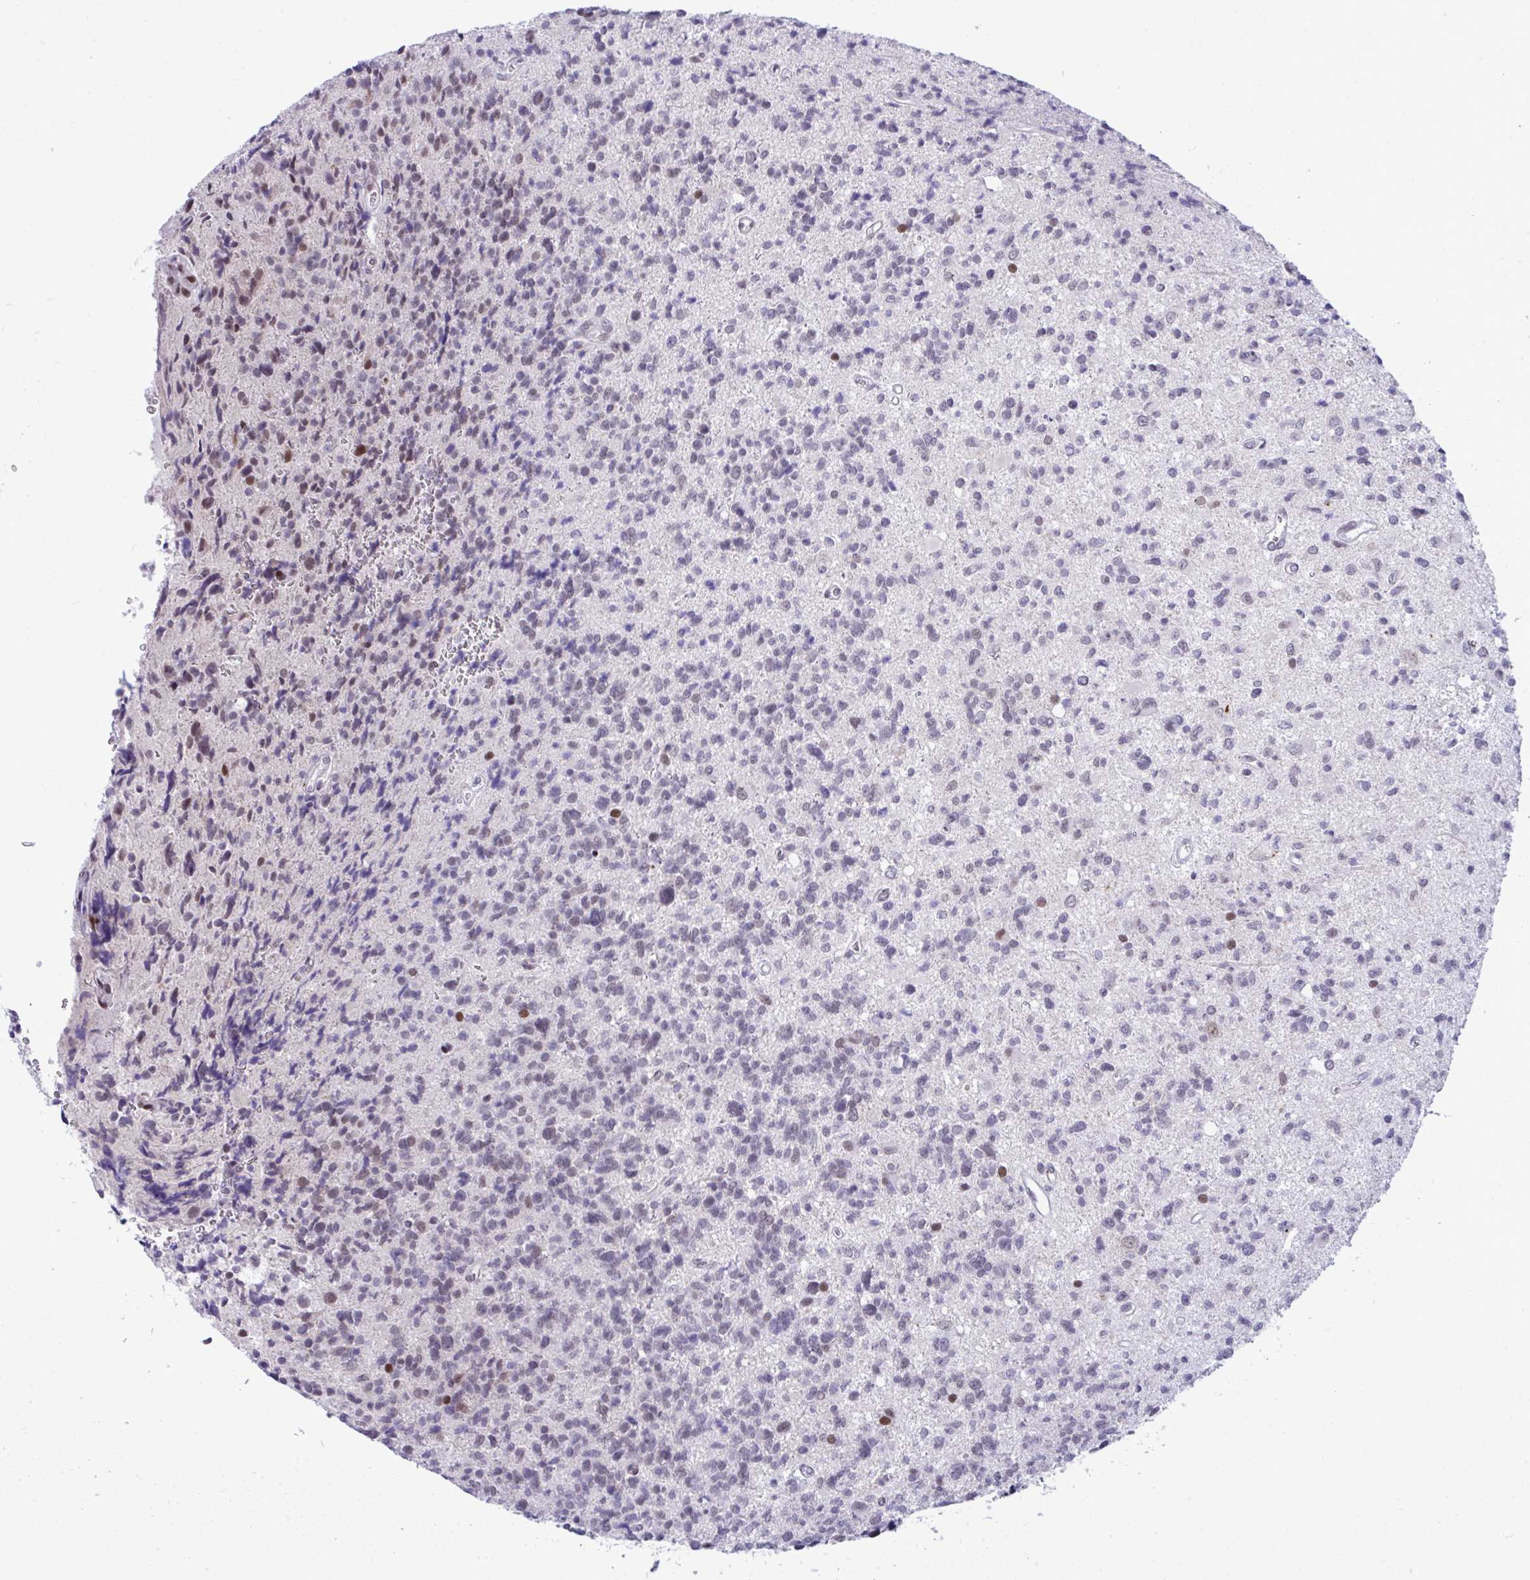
{"staining": {"intensity": "negative", "quantity": "none", "location": "none"}, "tissue": "glioma", "cell_type": "Tumor cells", "image_type": "cancer", "snomed": [{"axis": "morphology", "description": "Glioma, malignant, High grade"}, {"axis": "topography", "description": "Brain"}], "caption": "Image shows no protein expression in tumor cells of malignant glioma (high-grade) tissue.", "gene": "ZFHX3", "patient": {"sex": "male", "age": 29}}